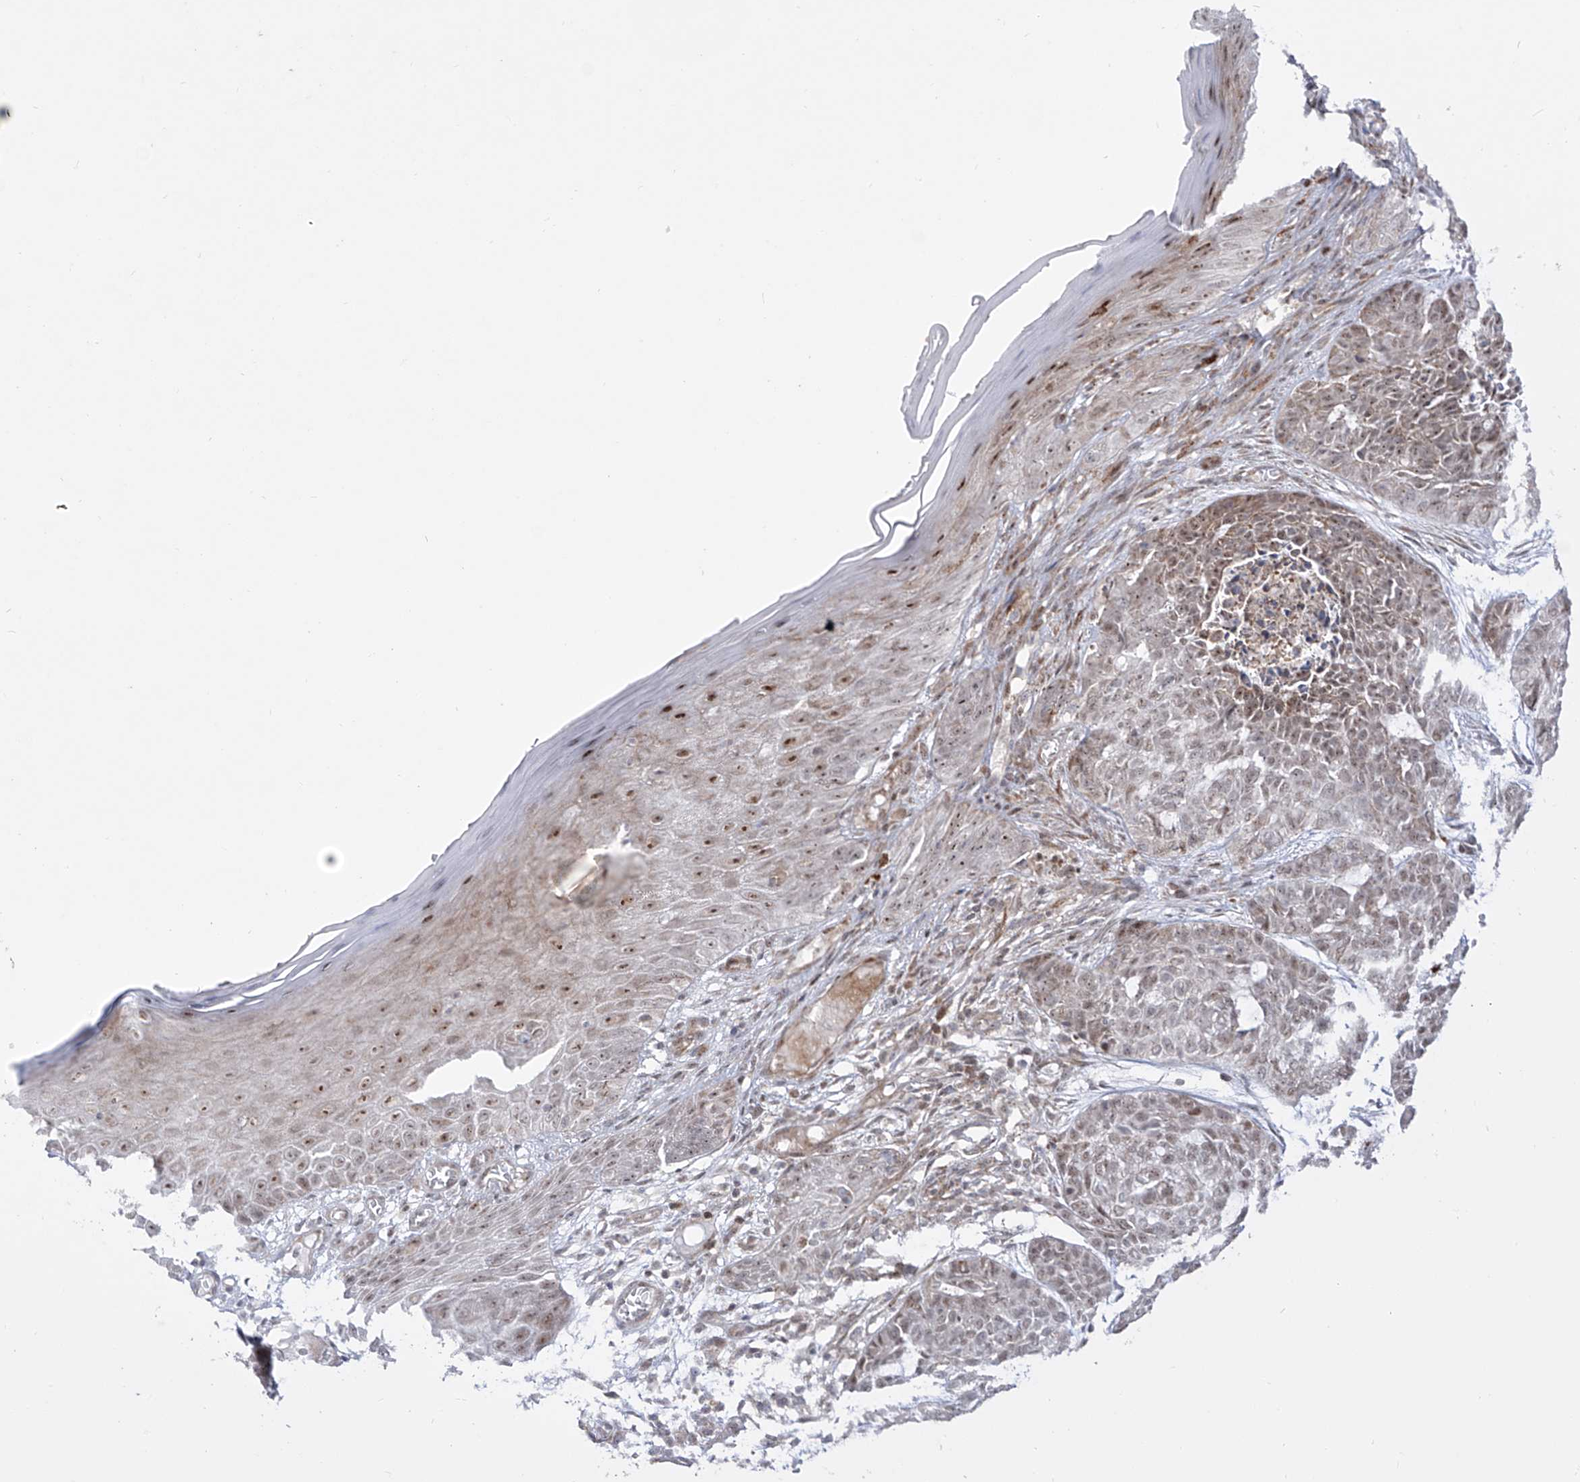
{"staining": {"intensity": "weak", "quantity": "25%-75%", "location": "nuclear"}, "tissue": "skin cancer", "cell_type": "Tumor cells", "image_type": "cancer", "snomed": [{"axis": "morphology", "description": "Basal cell carcinoma"}, {"axis": "topography", "description": "Skin"}], "caption": "Skin basal cell carcinoma stained with DAB (3,3'-diaminobenzidine) IHC reveals low levels of weak nuclear expression in approximately 25%-75% of tumor cells.", "gene": "ZNF180", "patient": {"sex": "female", "age": 64}}